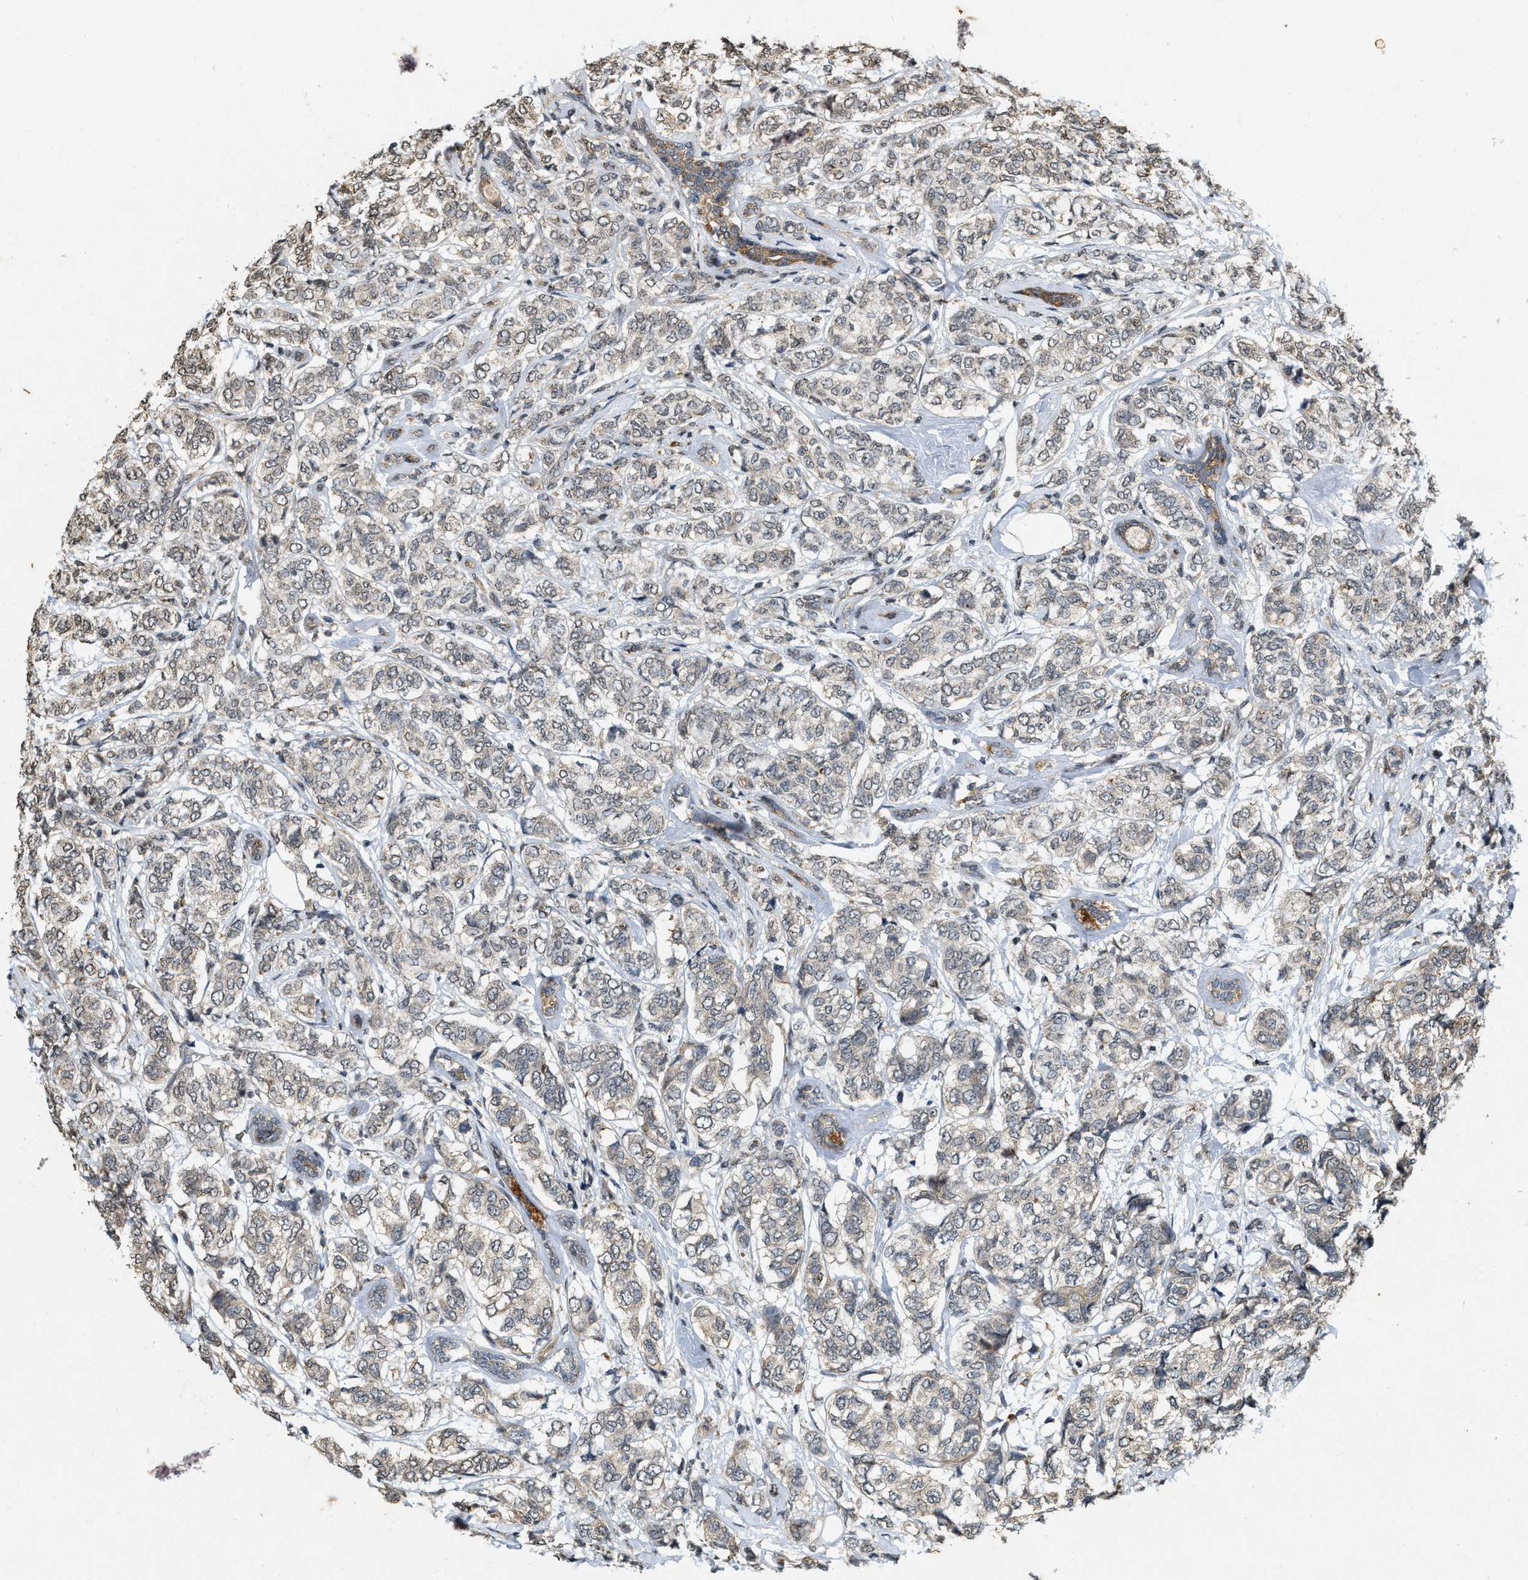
{"staining": {"intensity": "weak", "quantity": "25%-75%", "location": "cytoplasmic/membranous"}, "tissue": "breast cancer", "cell_type": "Tumor cells", "image_type": "cancer", "snomed": [{"axis": "morphology", "description": "Lobular carcinoma"}, {"axis": "topography", "description": "Breast"}], "caption": "Breast lobular carcinoma tissue displays weak cytoplasmic/membranous staining in approximately 25%-75% of tumor cells", "gene": "KIF21A", "patient": {"sex": "female", "age": 60}}